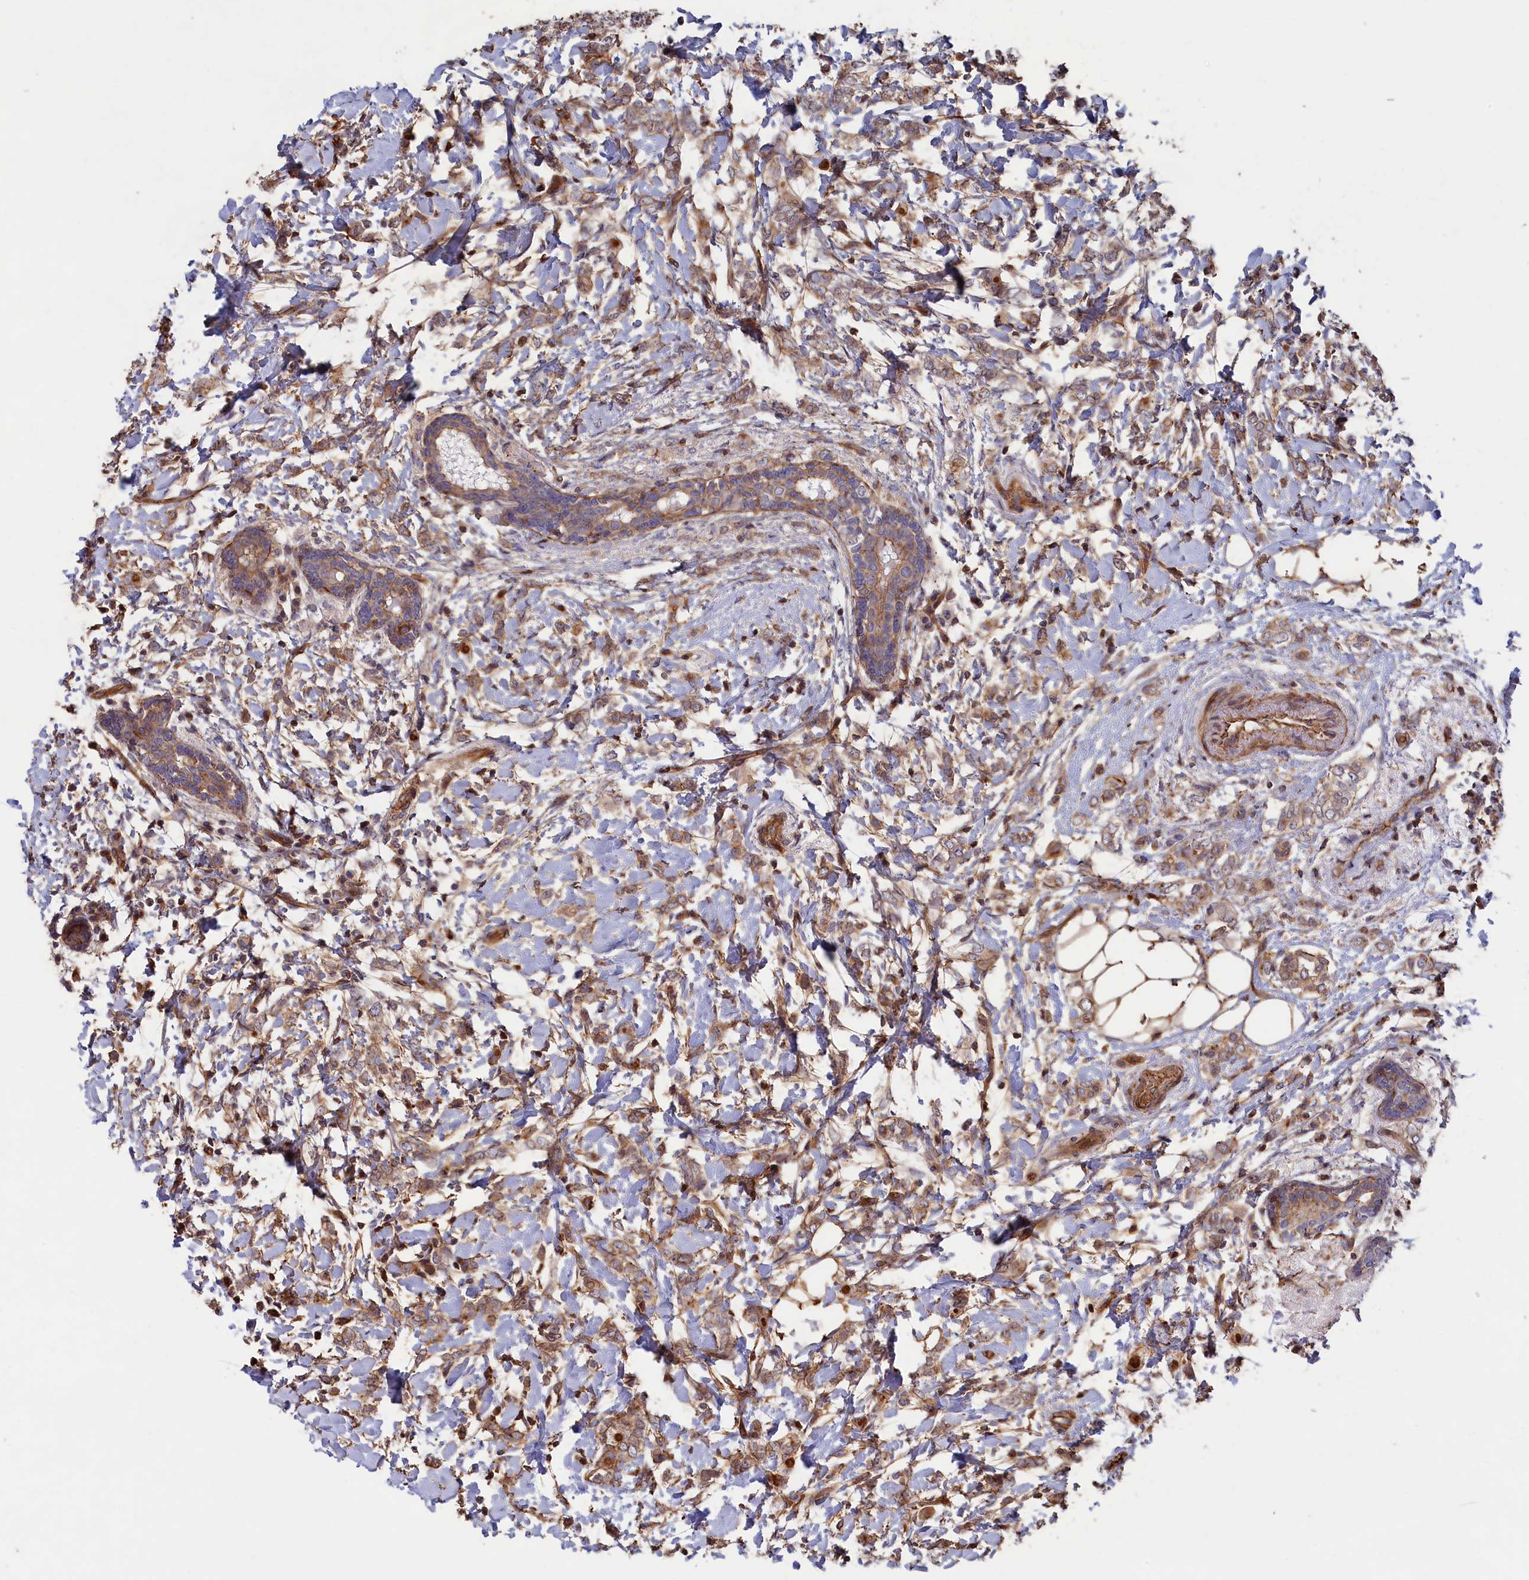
{"staining": {"intensity": "moderate", "quantity": ">75%", "location": "cytoplasmic/membranous"}, "tissue": "breast cancer", "cell_type": "Tumor cells", "image_type": "cancer", "snomed": [{"axis": "morphology", "description": "Normal tissue, NOS"}, {"axis": "morphology", "description": "Lobular carcinoma"}, {"axis": "topography", "description": "Breast"}], "caption": "A photomicrograph of breast cancer stained for a protein displays moderate cytoplasmic/membranous brown staining in tumor cells.", "gene": "ANKRD27", "patient": {"sex": "female", "age": 47}}